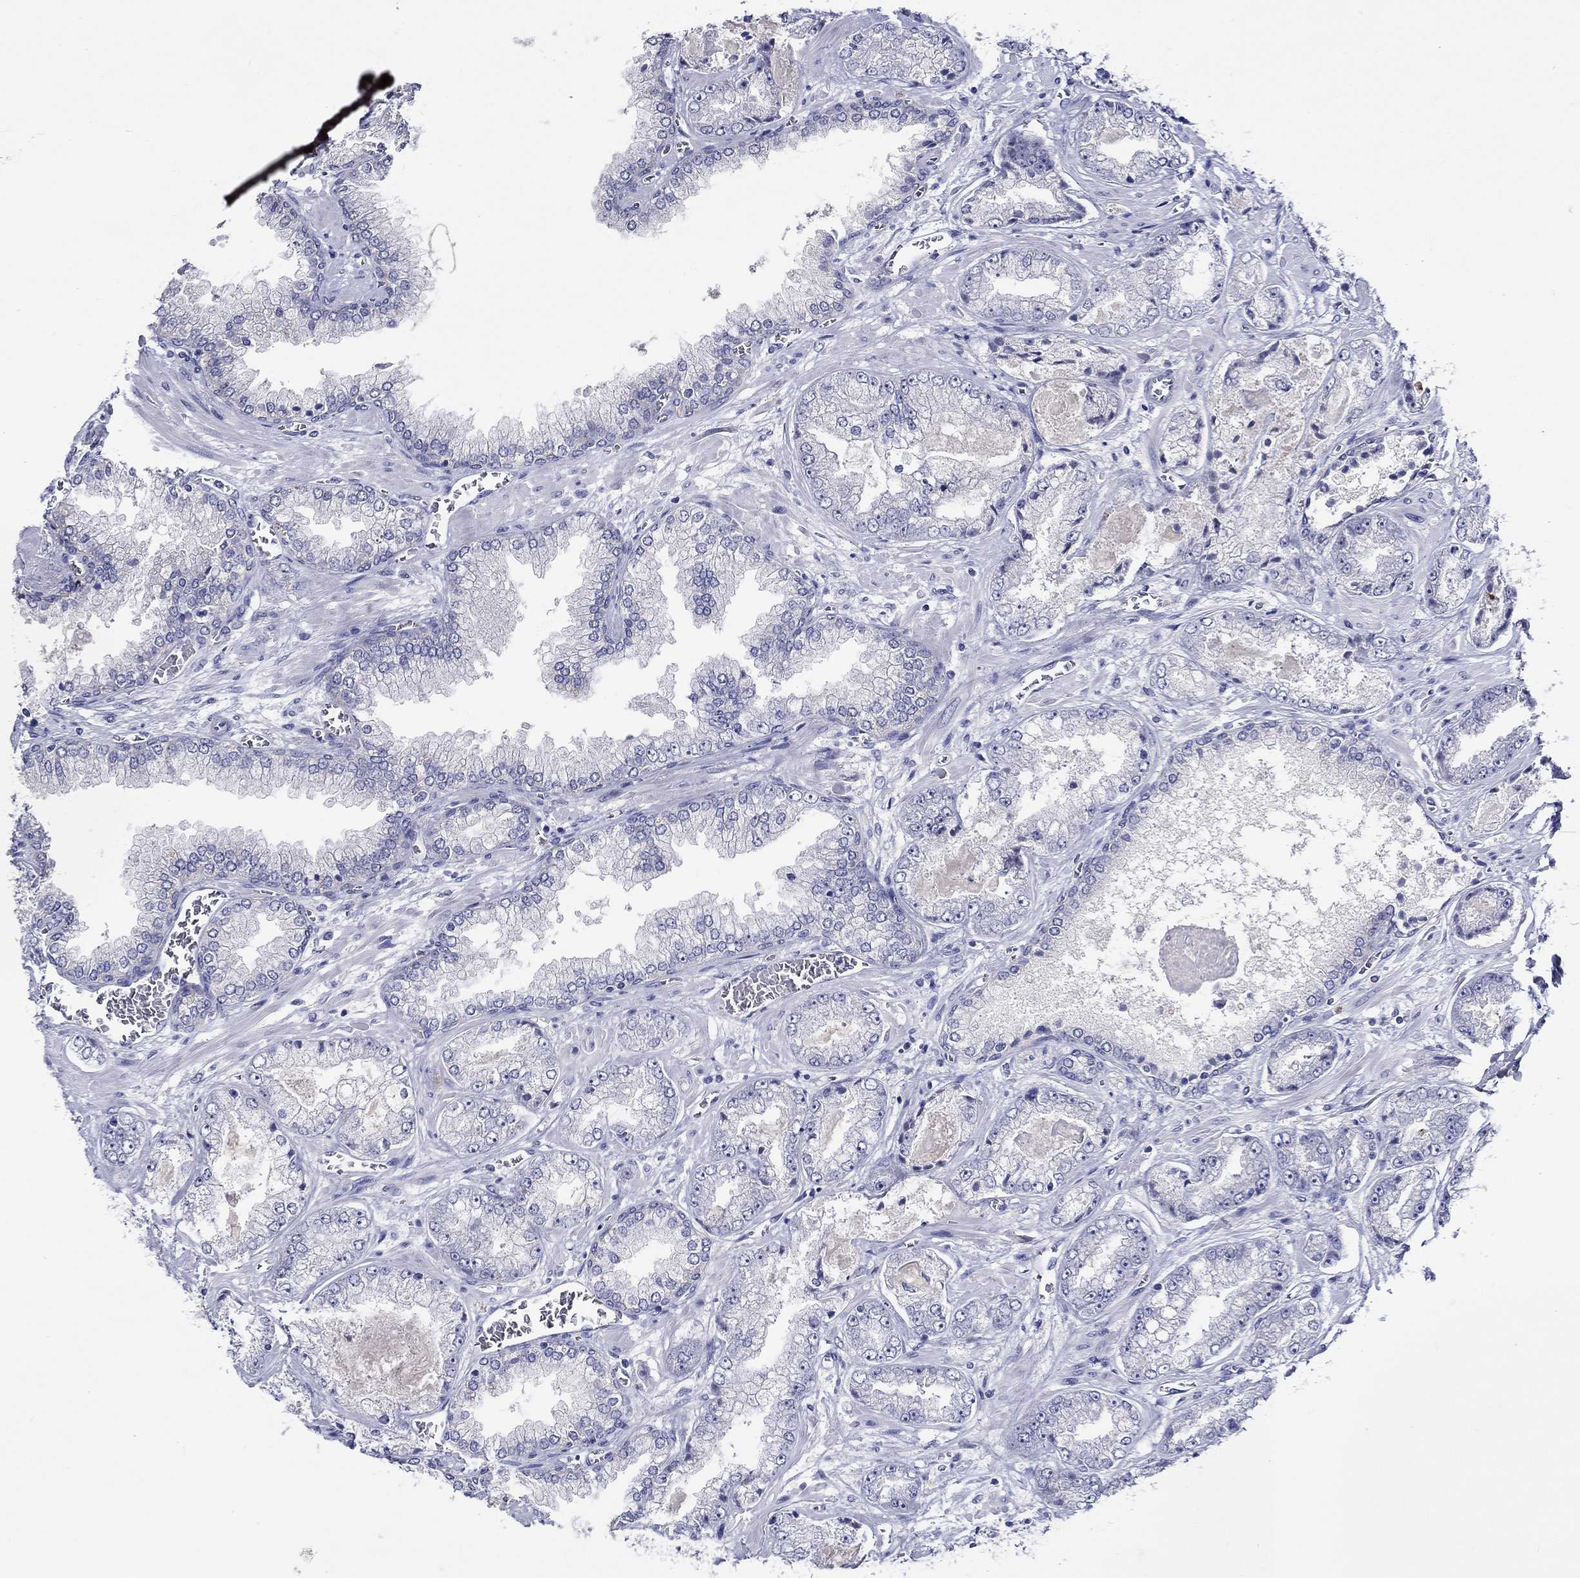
{"staining": {"intensity": "negative", "quantity": "none", "location": "none"}, "tissue": "prostate cancer", "cell_type": "Tumor cells", "image_type": "cancer", "snomed": [{"axis": "morphology", "description": "Adenocarcinoma, Low grade"}, {"axis": "topography", "description": "Prostate"}], "caption": "DAB immunohistochemical staining of human prostate cancer (low-grade adenocarcinoma) reveals no significant expression in tumor cells. (DAB (3,3'-diaminobenzidine) IHC visualized using brightfield microscopy, high magnification).", "gene": "SLC30A3", "patient": {"sex": "male", "age": 57}}